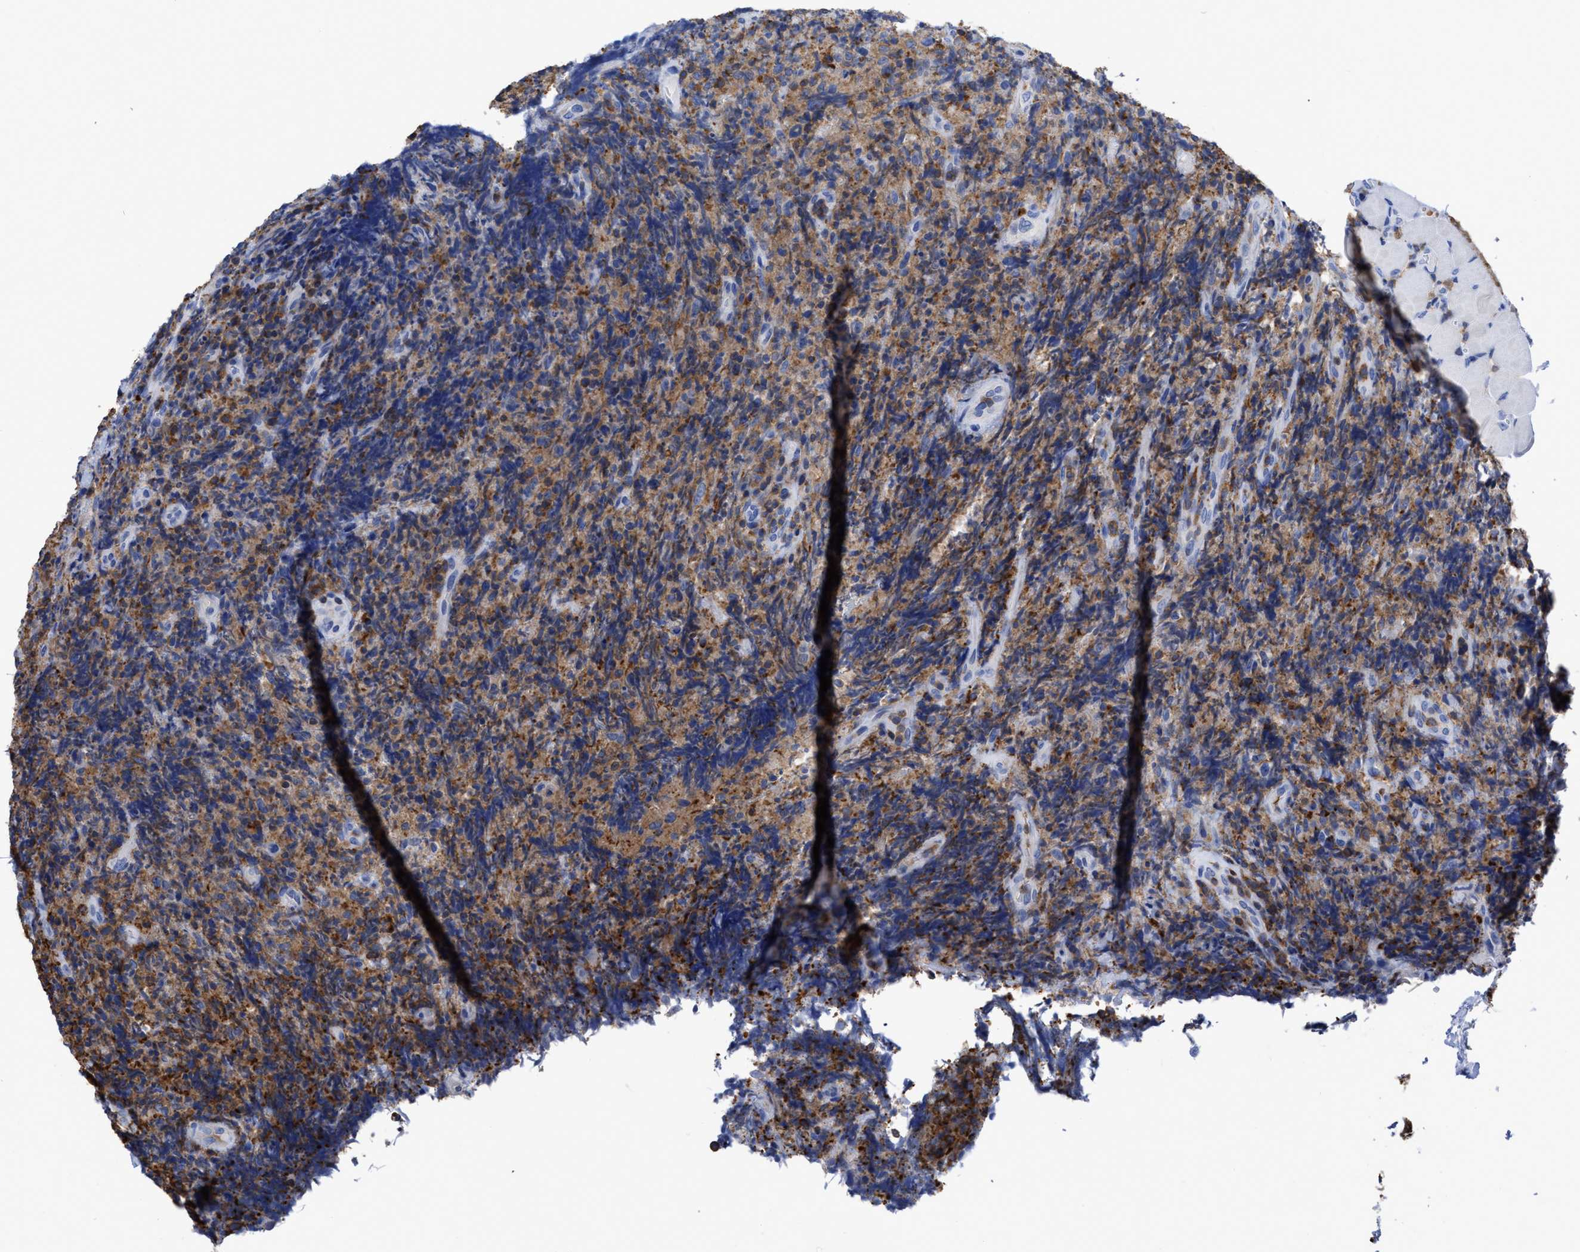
{"staining": {"intensity": "moderate", "quantity": ">75%", "location": "cytoplasmic/membranous"}, "tissue": "lymphoma", "cell_type": "Tumor cells", "image_type": "cancer", "snomed": [{"axis": "morphology", "description": "Malignant lymphoma, non-Hodgkin's type, High grade"}, {"axis": "topography", "description": "Tonsil"}], "caption": "Immunohistochemistry photomicrograph of lymphoma stained for a protein (brown), which demonstrates medium levels of moderate cytoplasmic/membranous staining in about >75% of tumor cells.", "gene": "HCLS1", "patient": {"sex": "female", "age": 36}}